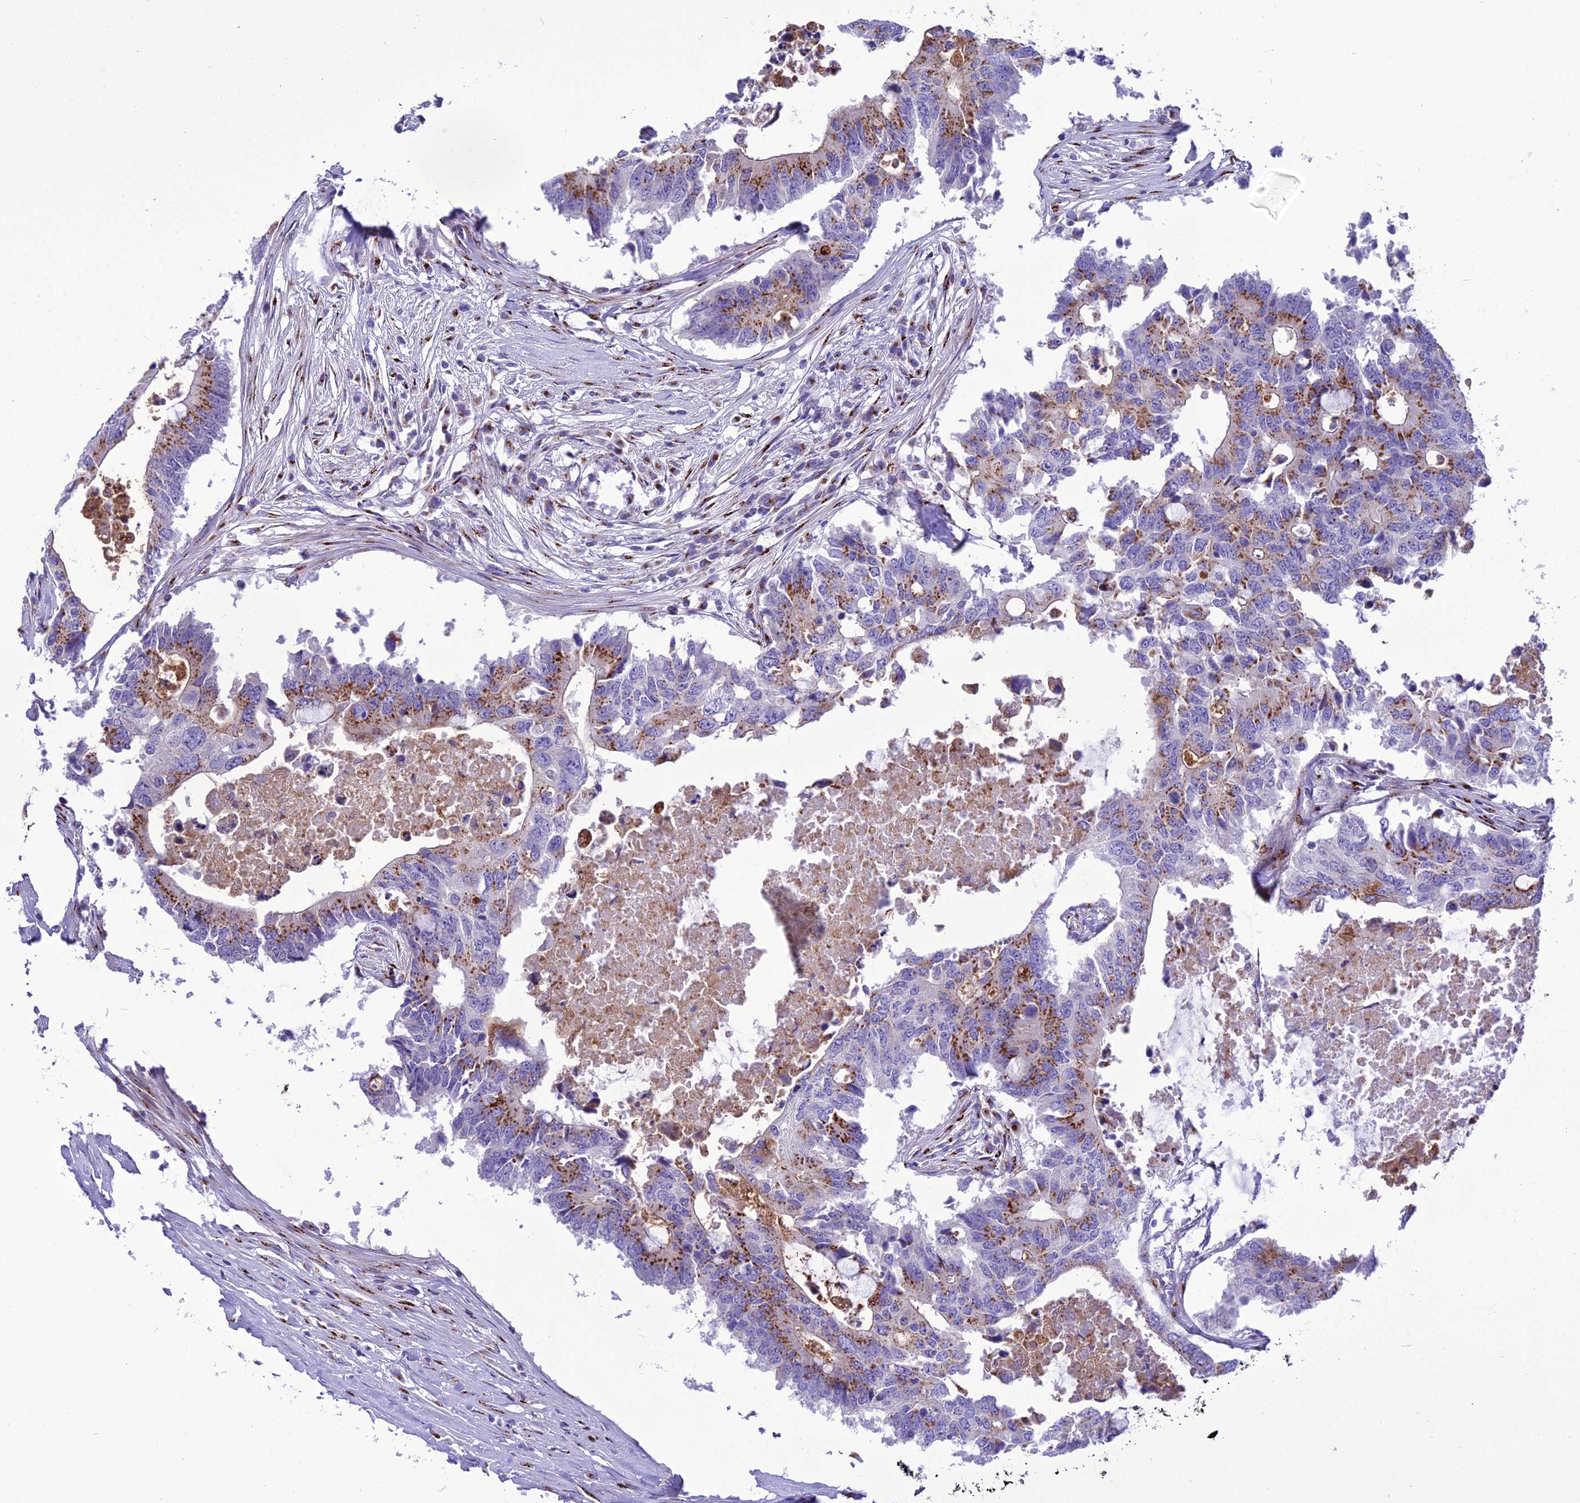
{"staining": {"intensity": "moderate", "quantity": ">75%", "location": "cytoplasmic/membranous"}, "tissue": "colorectal cancer", "cell_type": "Tumor cells", "image_type": "cancer", "snomed": [{"axis": "morphology", "description": "Adenocarcinoma, NOS"}, {"axis": "topography", "description": "Colon"}], "caption": "Colorectal adenocarcinoma was stained to show a protein in brown. There is medium levels of moderate cytoplasmic/membranous staining in about >75% of tumor cells. Nuclei are stained in blue.", "gene": "GOLM2", "patient": {"sex": "male", "age": 71}}